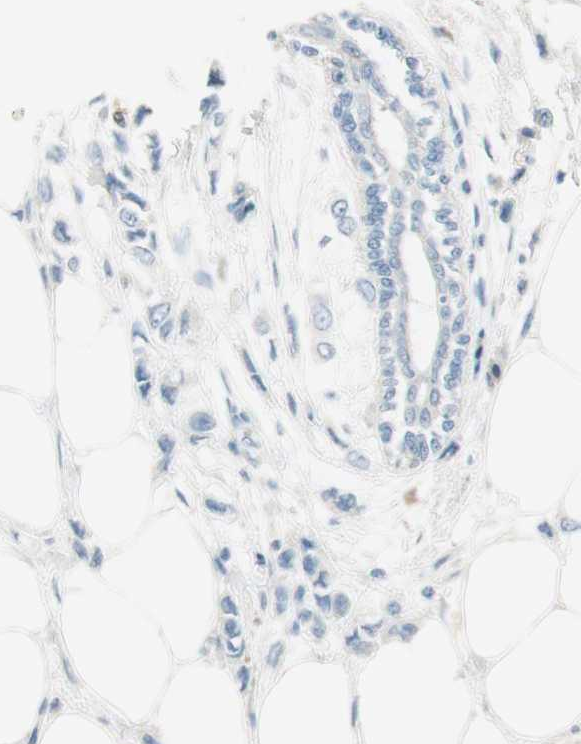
{"staining": {"intensity": "negative", "quantity": "none", "location": "none"}, "tissue": "breast cancer", "cell_type": "Tumor cells", "image_type": "cancer", "snomed": [{"axis": "morphology", "description": "Lobular carcinoma"}, {"axis": "topography", "description": "Breast"}], "caption": "IHC micrograph of neoplastic tissue: lobular carcinoma (breast) stained with DAB (3,3'-diaminobenzidine) shows no significant protein positivity in tumor cells. (DAB immunohistochemistry (IHC), high magnification).", "gene": "HPGD", "patient": {"sex": "female", "age": 51}}